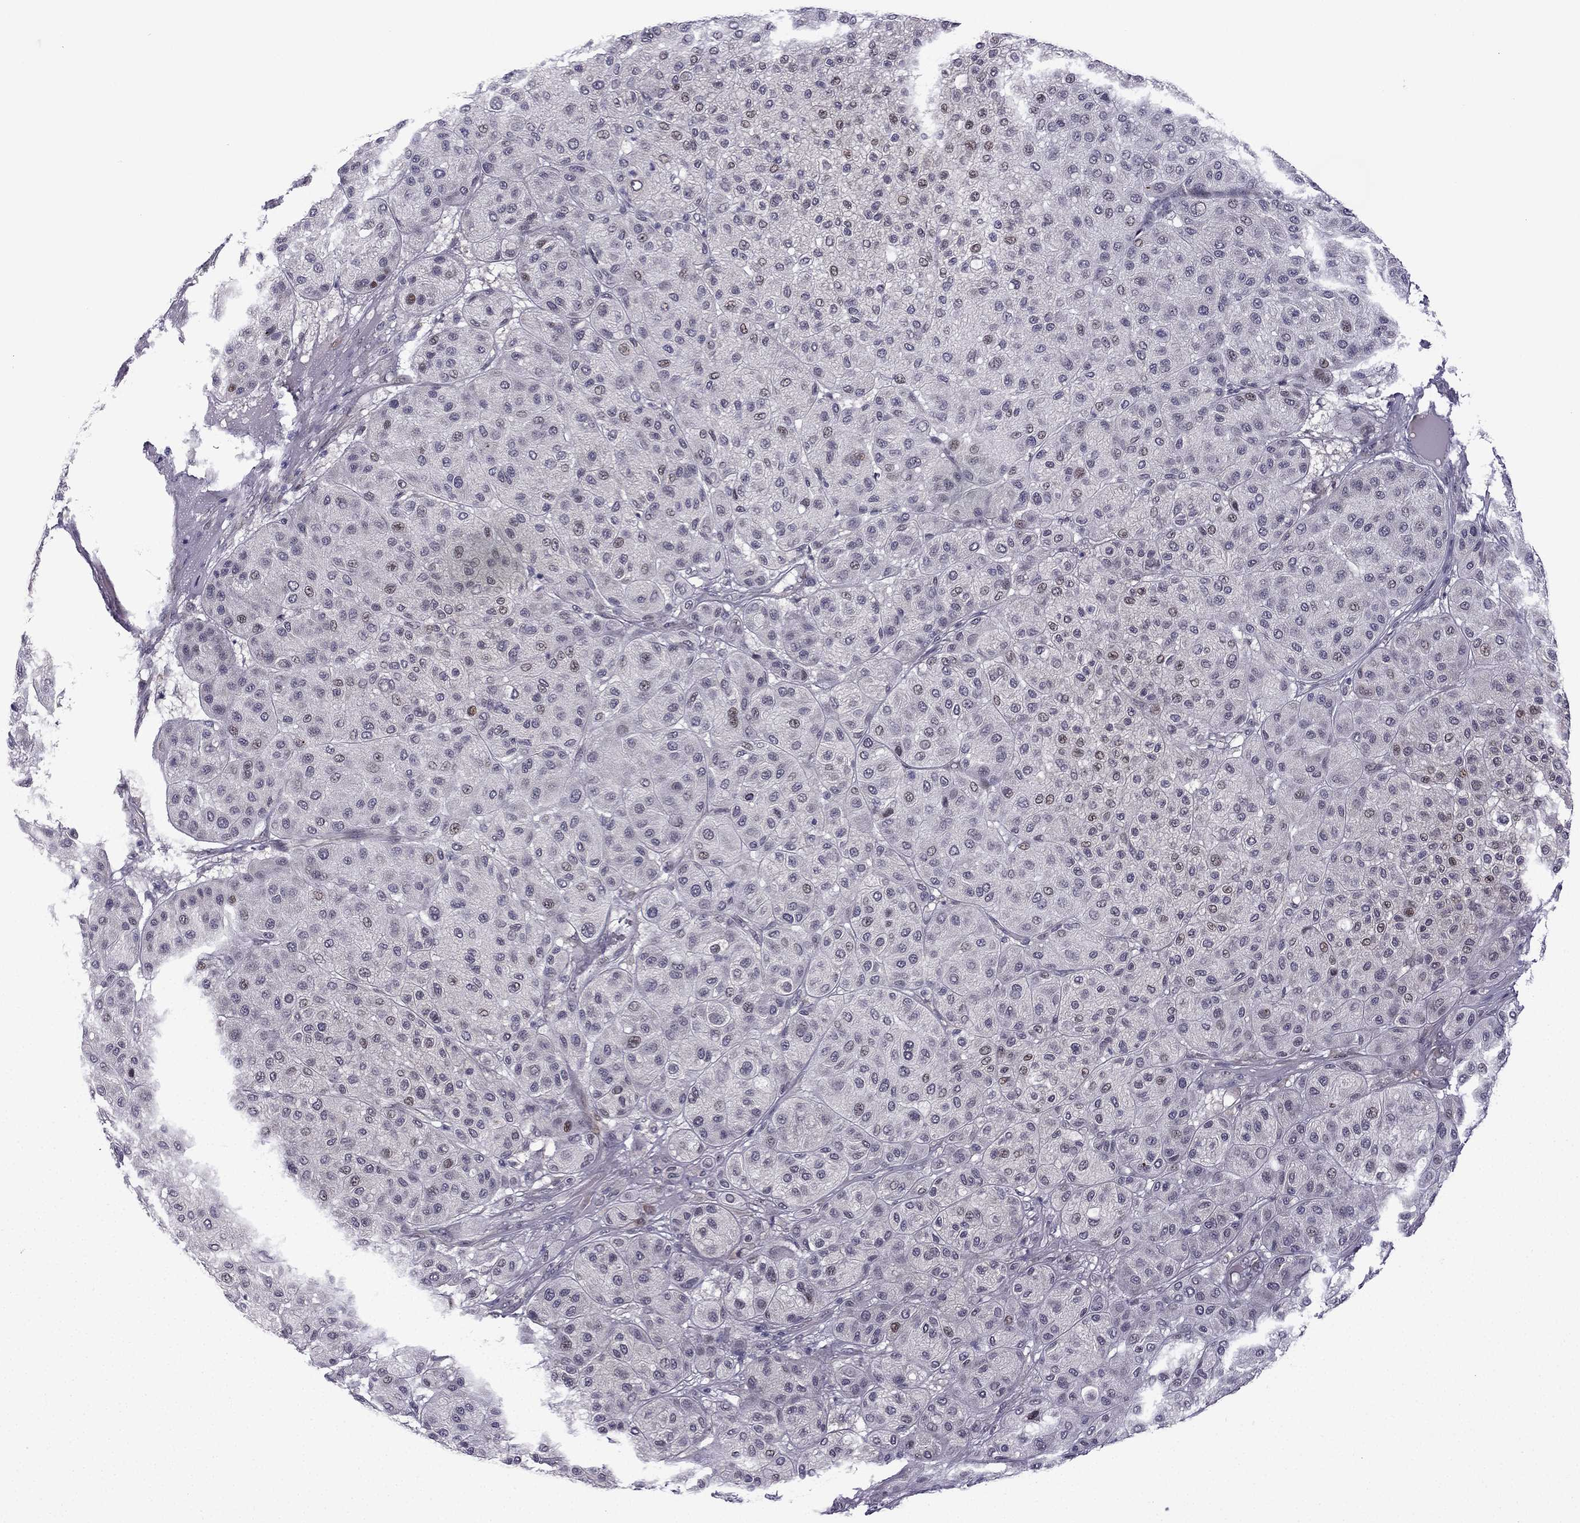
{"staining": {"intensity": "weak", "quantity": "<25%", "location": "nuclear"}, "tissue": "melanoma", "cell_type": "Tumor cells", "image_type": "cancer", "snomed": [{"axis": "morphology", "description": "Malignant melanoma, Metastatic site"}, {"axis": "topography", "description": "Smooth muscle"}], "caption": "Immunohistochemistry photomicrograph of human malignant melanoma (metastatic site) stained for a protein (brown), which shows no staining in tumor cells.", "gene": "FGF3", "patient": {"sex": "male", "age": 41}}